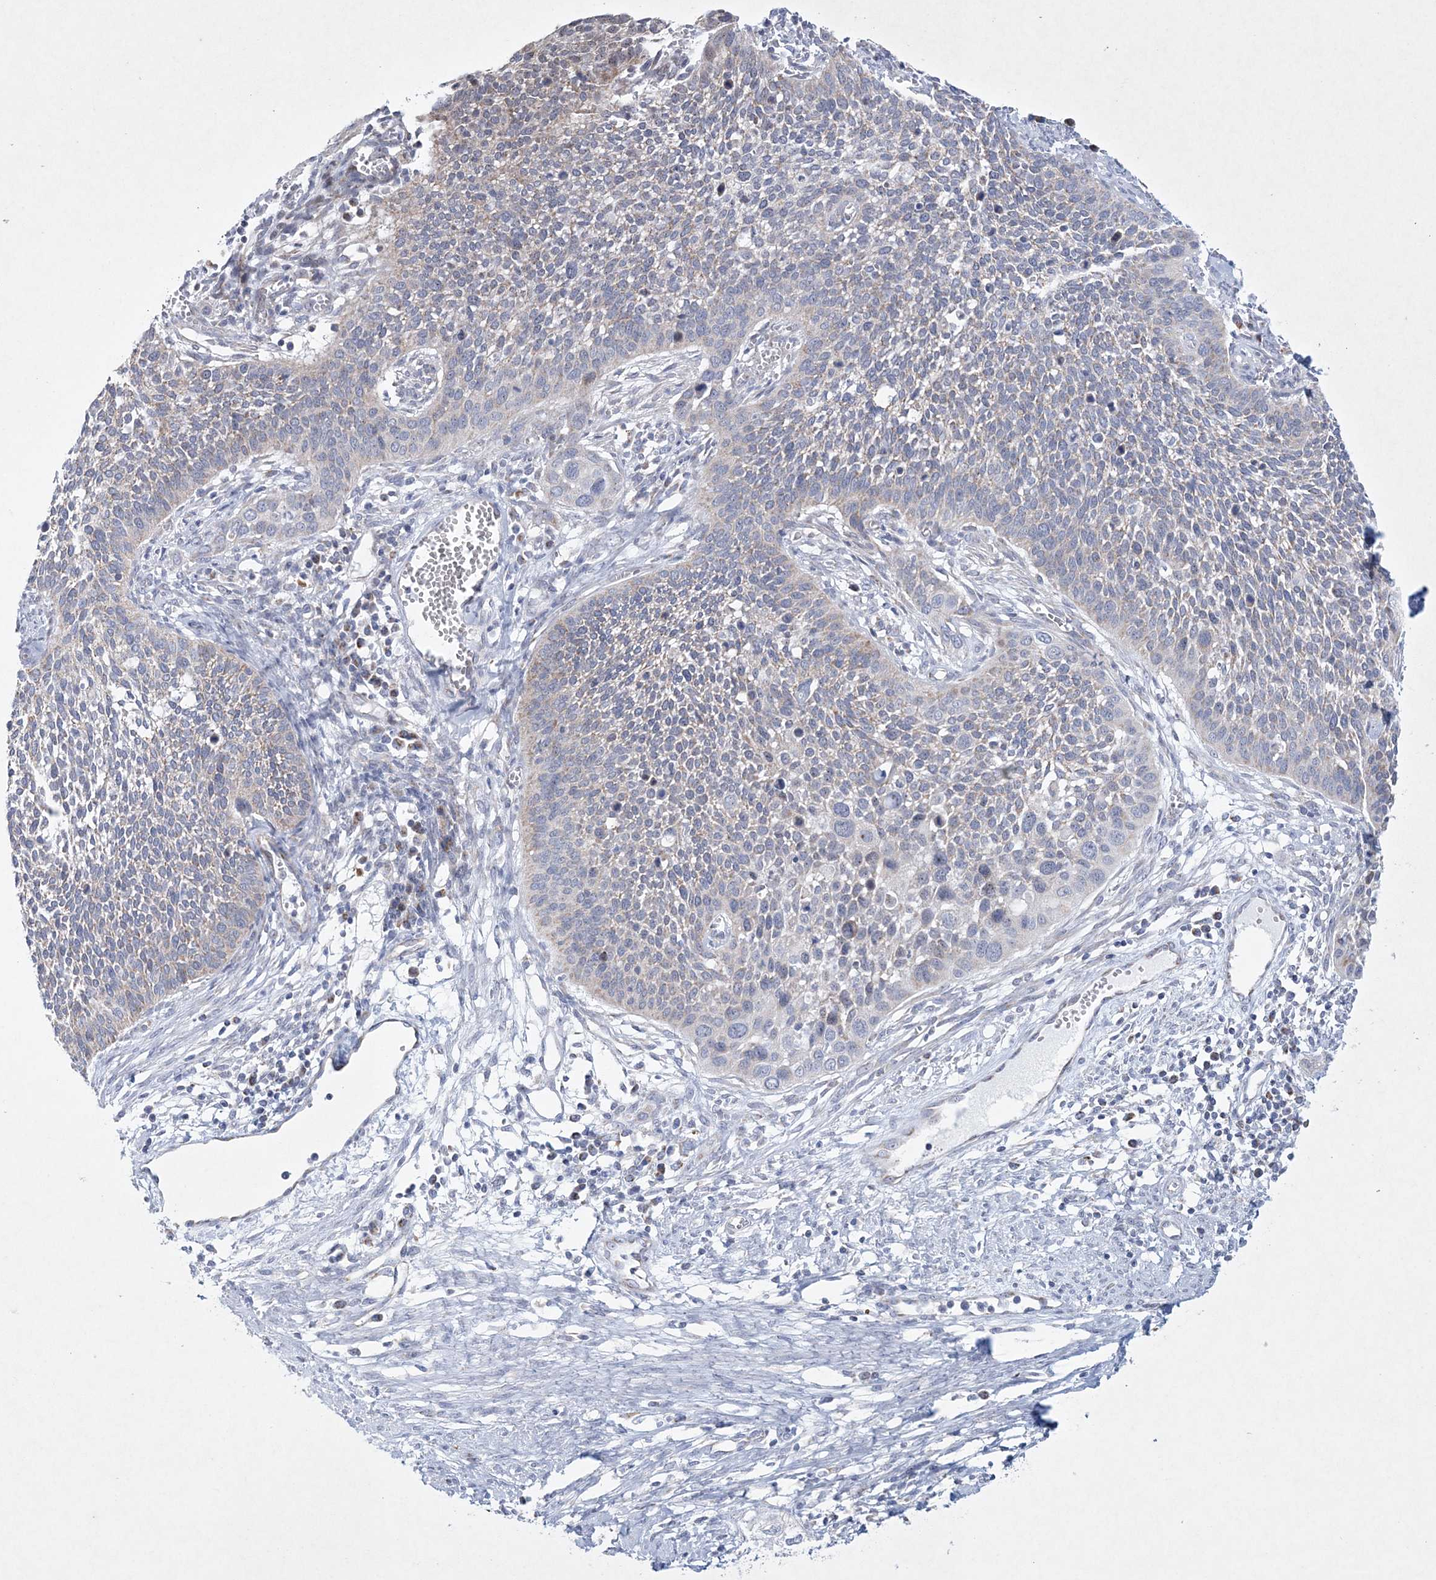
{"staining": {"intensity": "negative", "quantity": "none", "location": "none"}, "tissue": "cervical cancer", "cell_type": "Tumor cells", "image_type": "cancer", "snomed": [{"axis": "morphology", "description": "Squamous cell carcinoma, NOS"}, {"axis": "topography", "description": "Cervix"}], "caption": "DAB immunohistochemical staining of human cervical cancer shows no significant positivity in tumor cells. (DAB (3,3'-diaminobenzidine) IHC visualized using brightfield microscopy, high magnification).", "gene": "CES4A", "patient": {"sex": "female", "age": 34}}